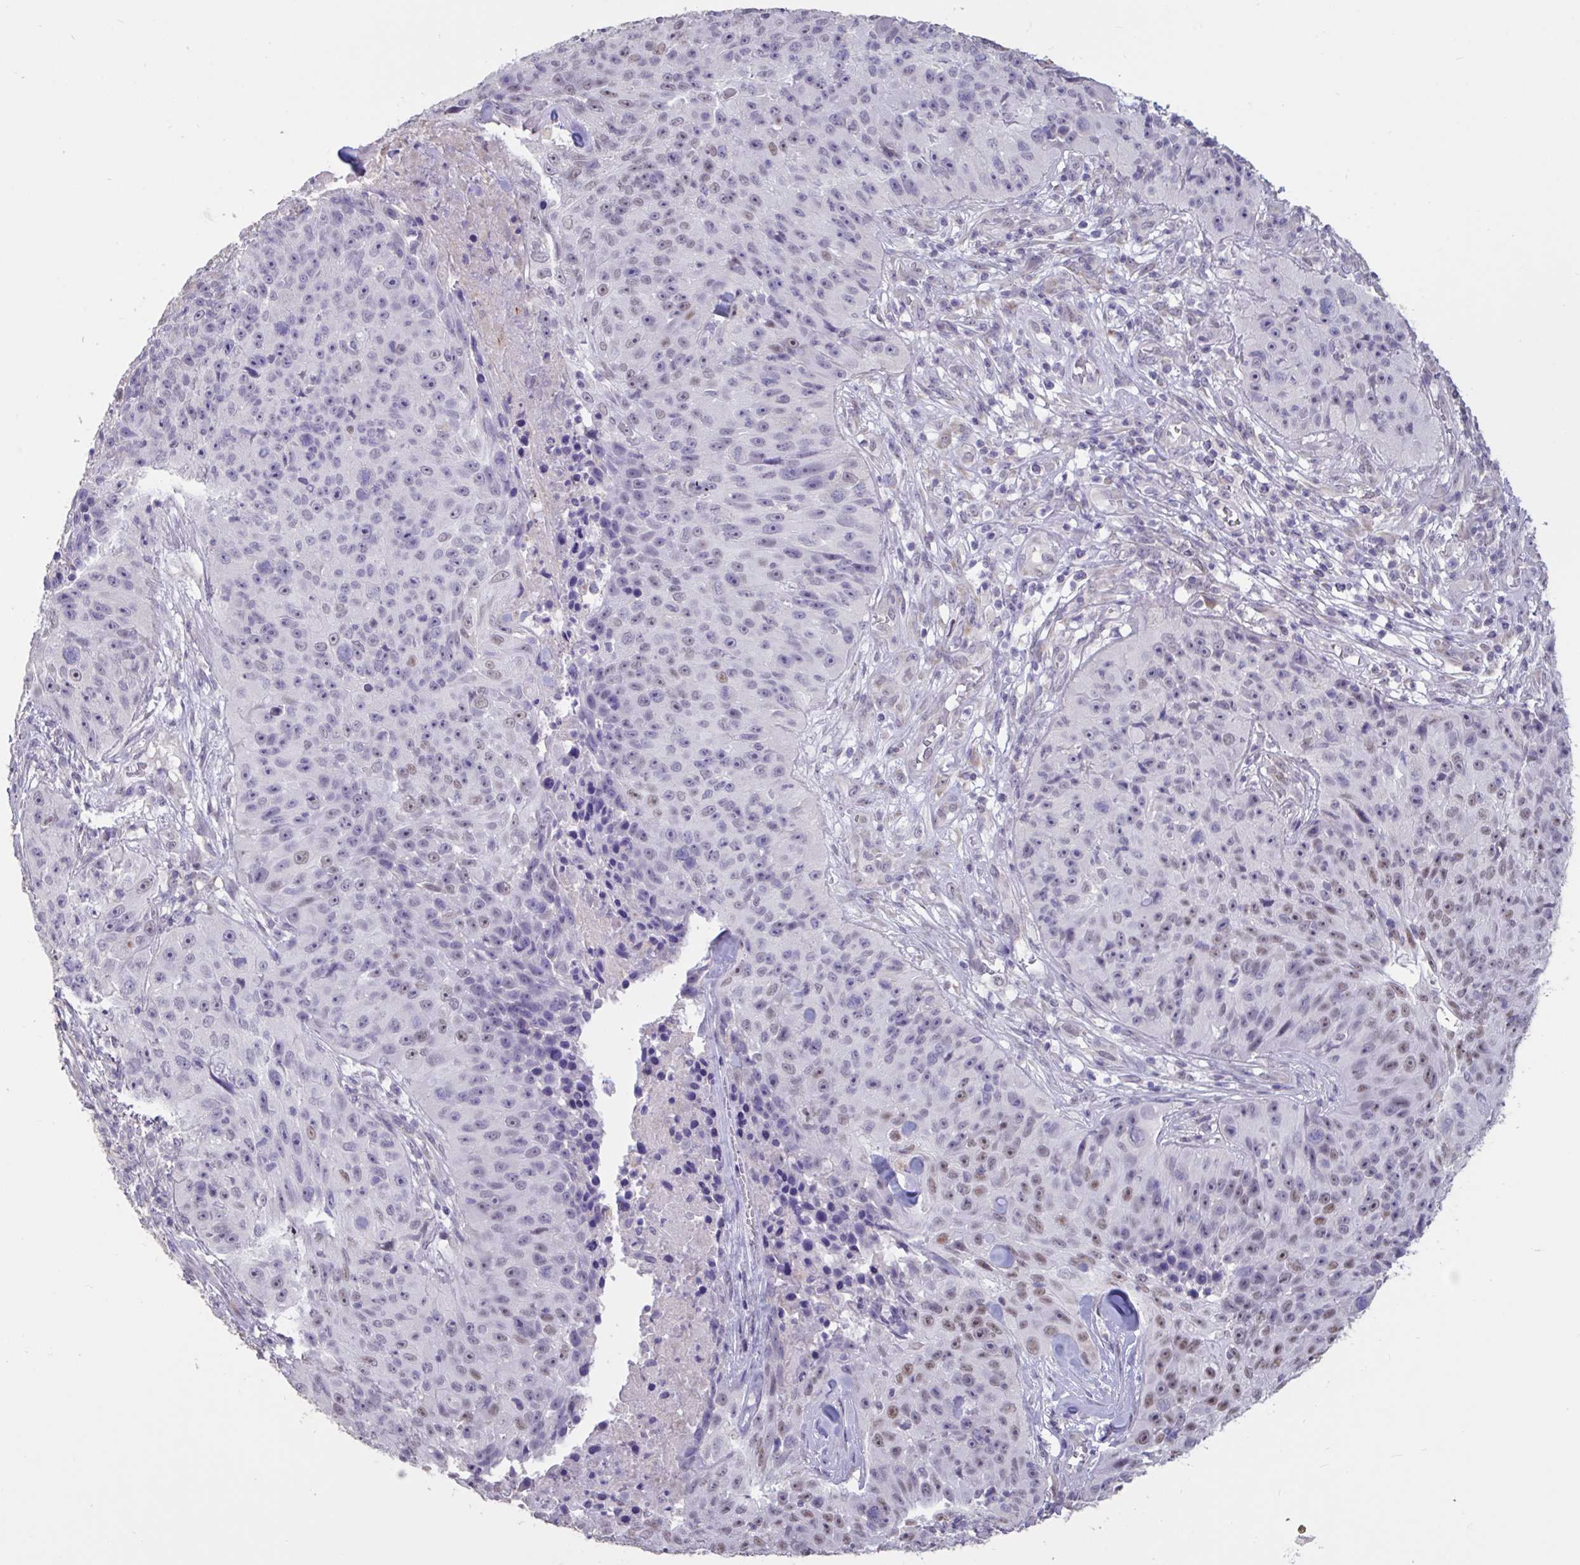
{"staining": {"intensity": "negative", "quantity": "none", "location": "none"}, "tissue": "skin cancer", "cell_type": "Tumor cells", "image_type": "cancer", "snomed": [{"axis": "morphology", "description": "Squamous cell carcinoma, NOS"}, {"axis": "topography", "description": "Skin"}], "caption": "Human skin cancer stained for a protein using immunohistochemistry displays no staining in tumor cells.", "gene": "DDX39A", "patient": {"sex": "female", "age": 87}}